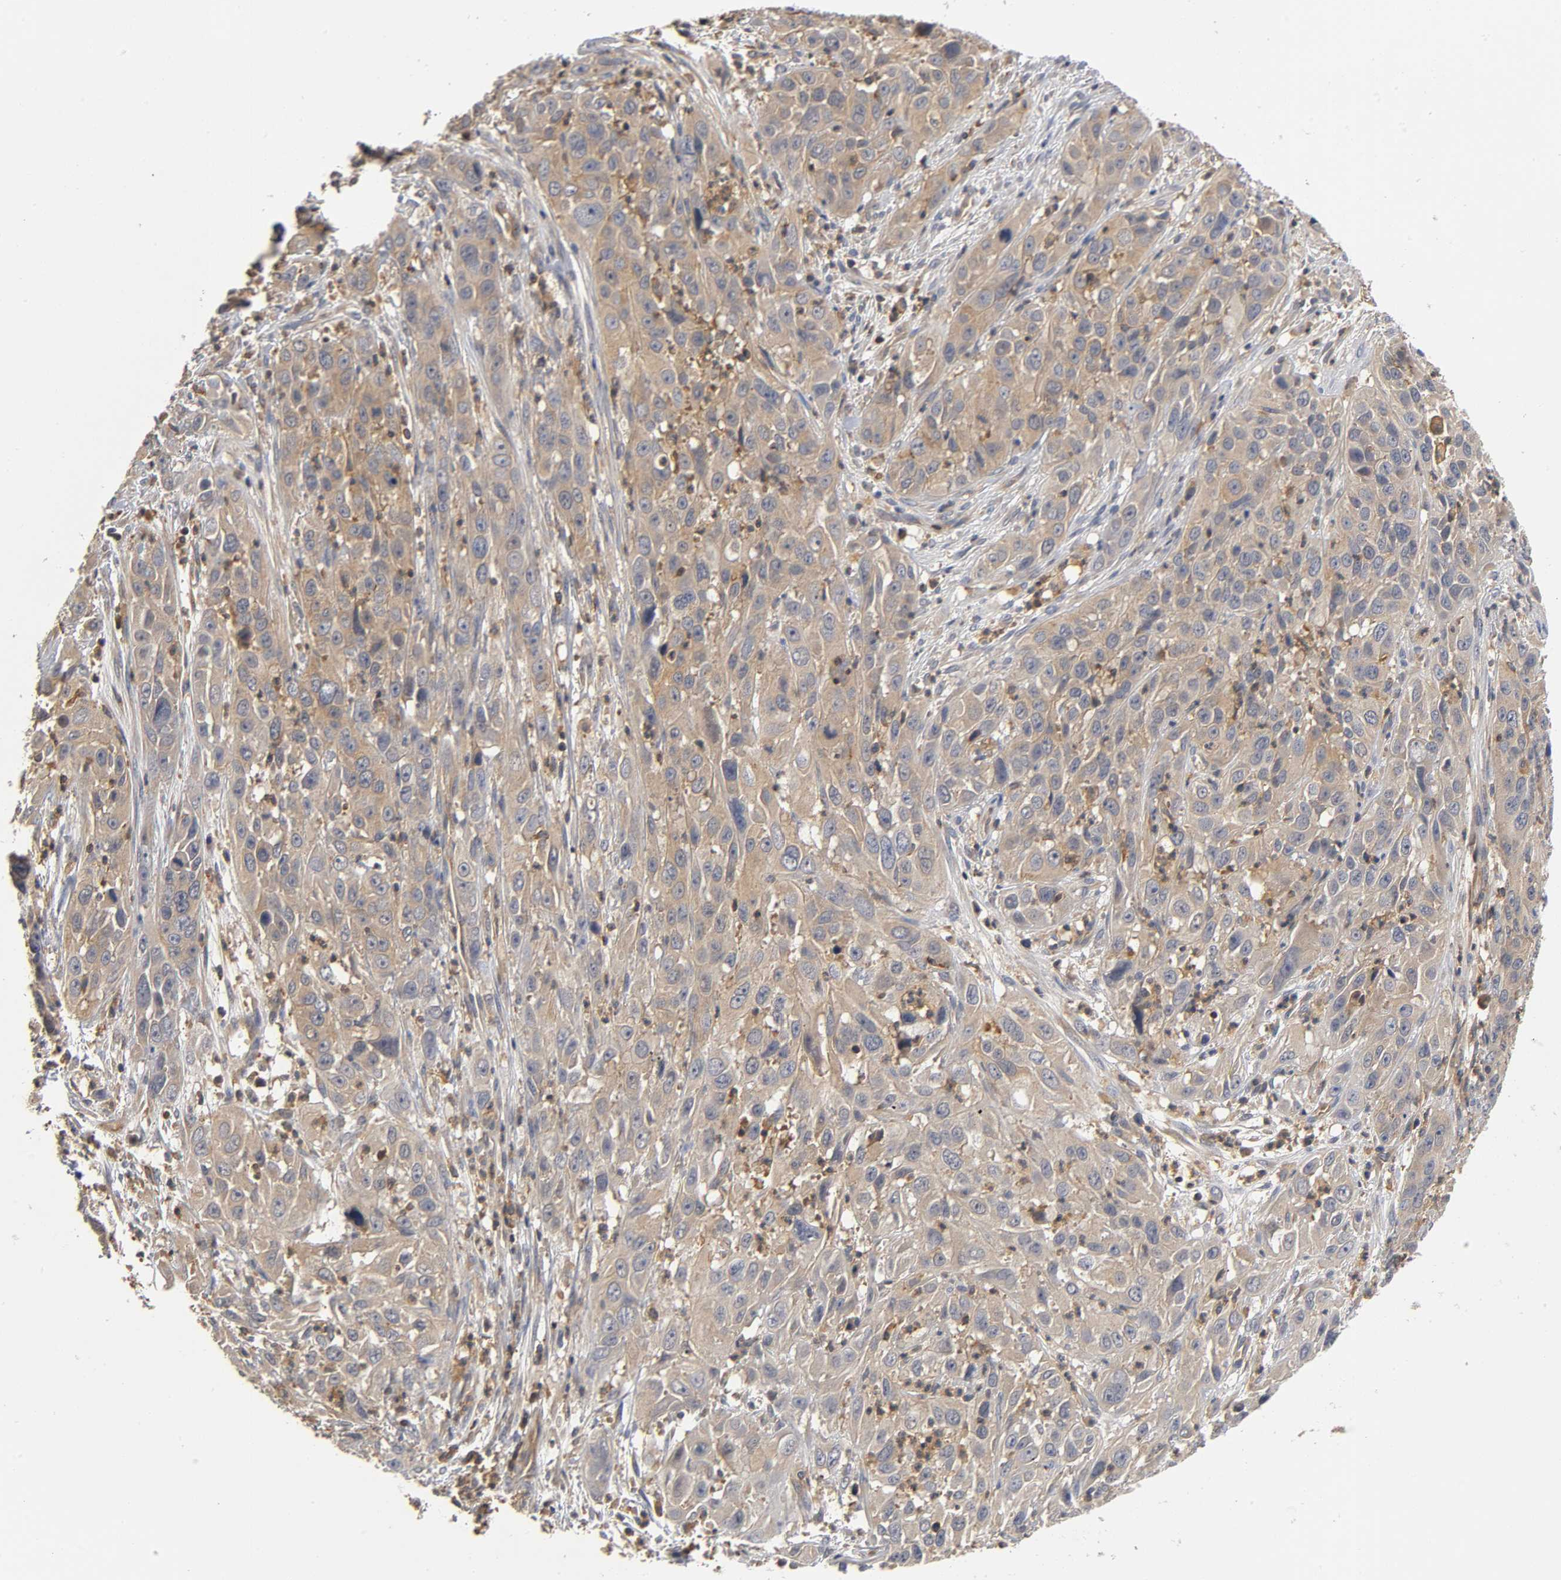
{"staining": {"intensity": "moderate", "quantity": ">75%", "location": "cytoplasmic/membranous"}, "tissue": "cervical cancer", "cell_type": "Tumor cells", "image_type": "cancer", "snomed": [{"axis": "morphology", "description": "Squamous cell carcinoma, NOS"}, {"axis": "topography", "description": "Cervix"}], "caption": "Immunohistochemistry (DAB (3,3'-diaminobenzidine)) staining of human squamous cell carcinoma (cervical) exhibits moderate cytoplasmic/membranous protein expression in about >75% of tumor cells.", "gene": "ACTR2", "patient": {"sex": "female", "age": 32}}